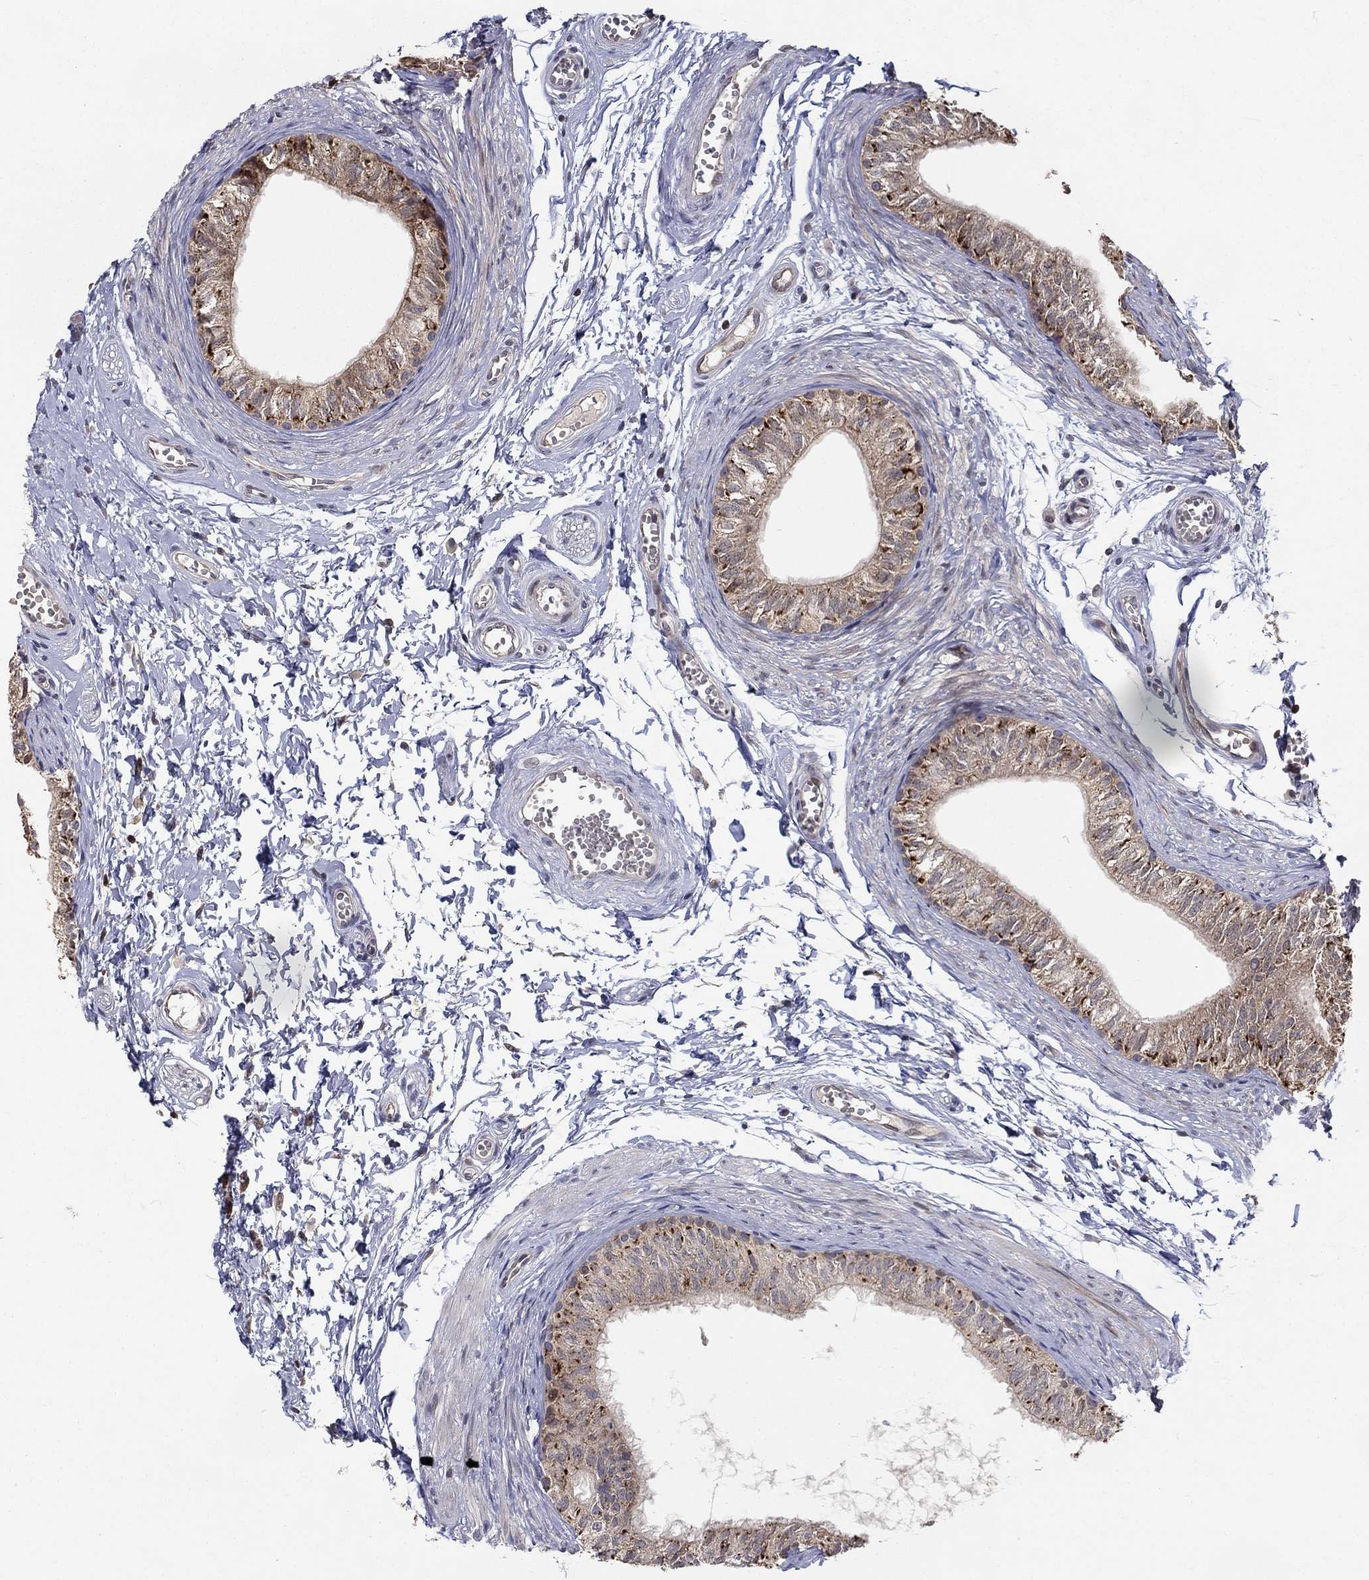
{"staining": {"intensity": "strong", "quantity": "<25%", "location": "cytoplasmic/membranous"}, "tissue": "epididymis", "cell_type": "Glandular cells", "image_type": "normal", "snomed": [{"axis": "morphology", "description": "Normal tissue, NOS"}, {"axis": "topography", "description": "Epididymis"}], "caption": "Strong cytoplasmic/membranous expression is seen in approximately <25% of glandular cells in unremarkable epididymis.", "gene": "LPCAT4", "patient": {"sex": "male", "age": 22}}